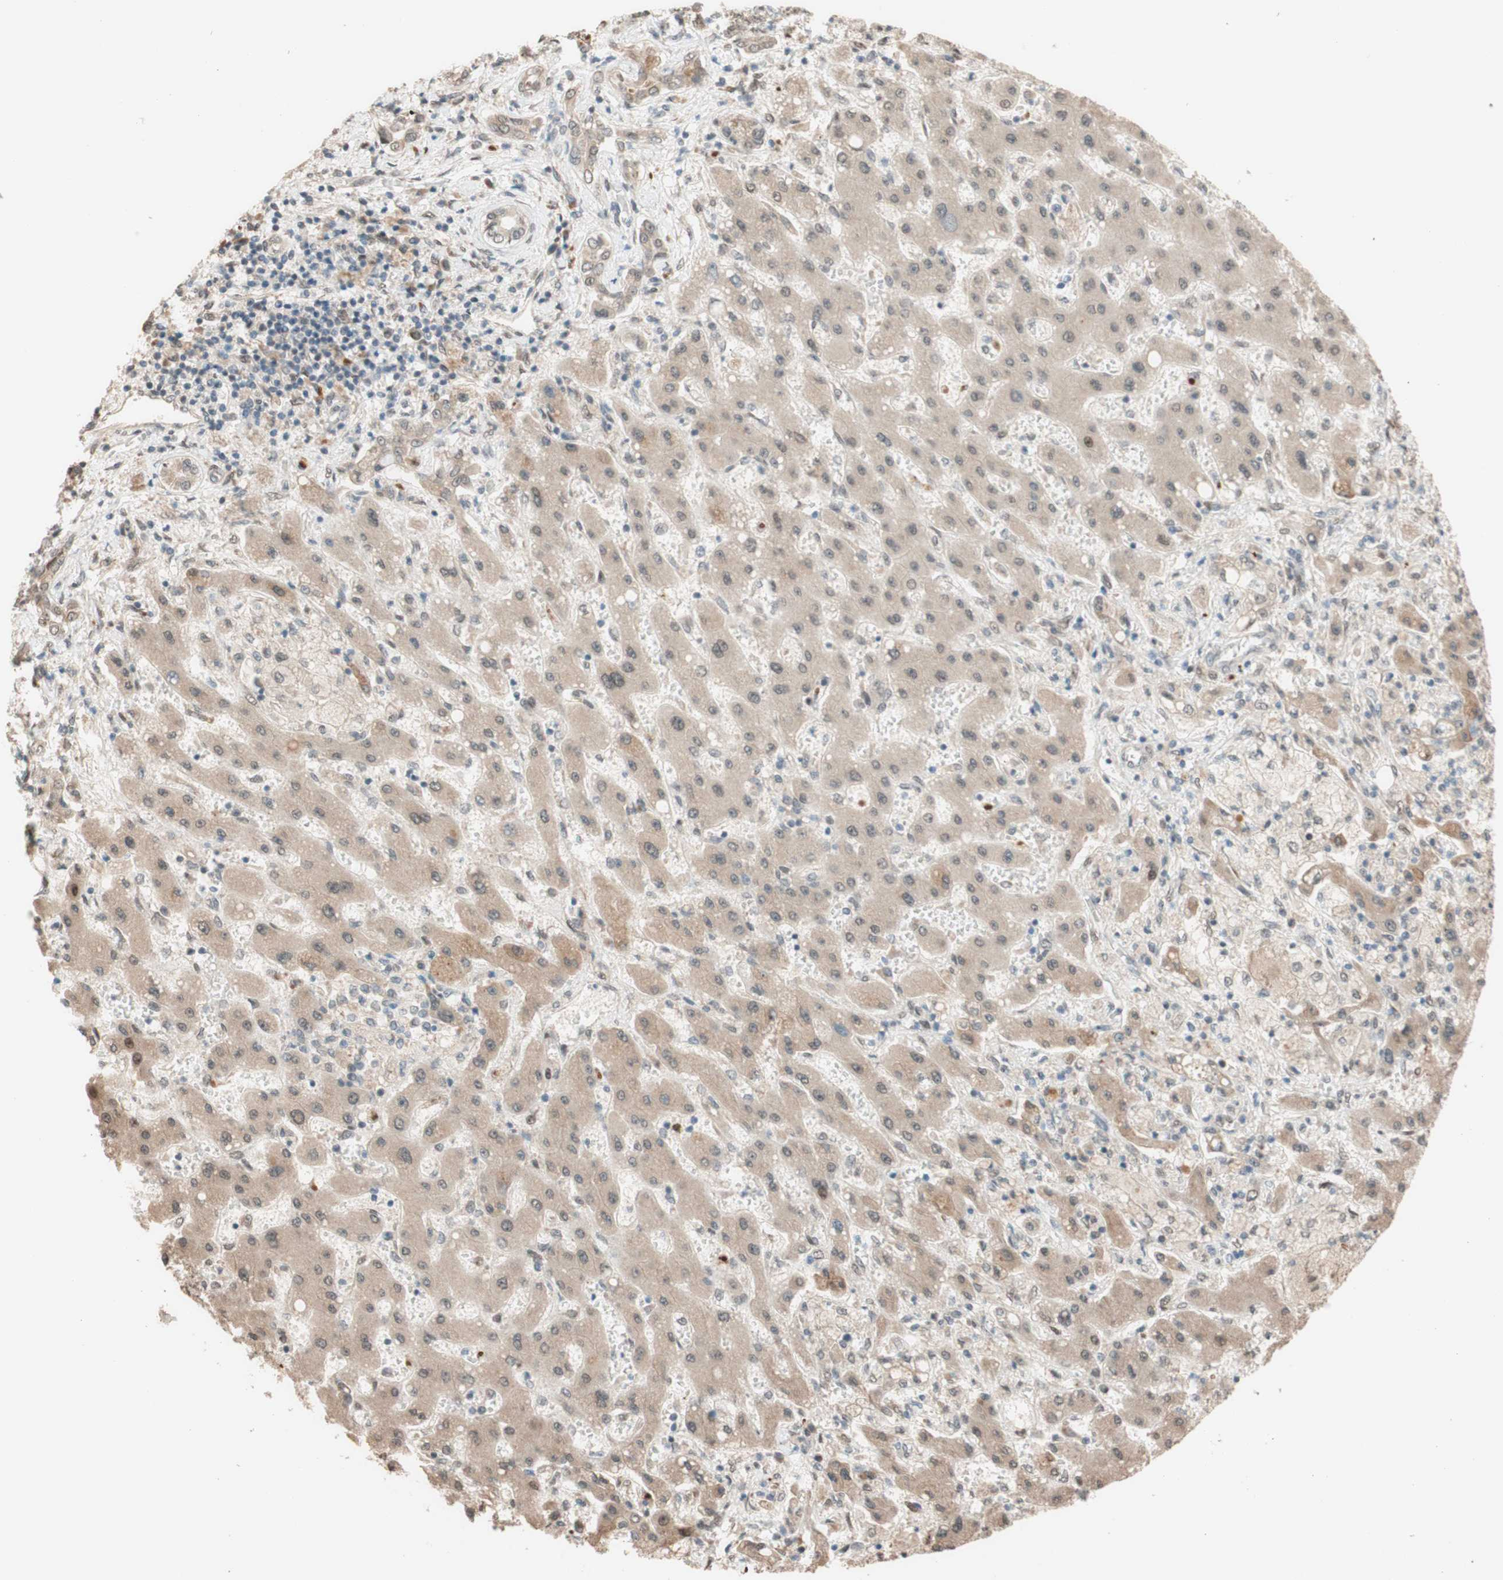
{"staining": {"intensity": "weak", "quantity": "25%-75%", "location": "cytoplasmic/membranous"}, "tissue": "liver cancer", "cell_type": "Tumor cells", "image_type": "cancer", "snomed": [{"axis": "morphology", "description": "Cholangiocarcinoma"}, {"axis": "topography", "description": "Liver"}], "caption": "Brown immunohistochemical staining in liver cancer (cholangiocarcinoma) demonstrates weak cytoplasmic/membranous expression in about 25%-75% of tumor cells. Nuclei are stained in blue.", "gene": "CCNC", "patient": {"sex": "male", "age": 50}}